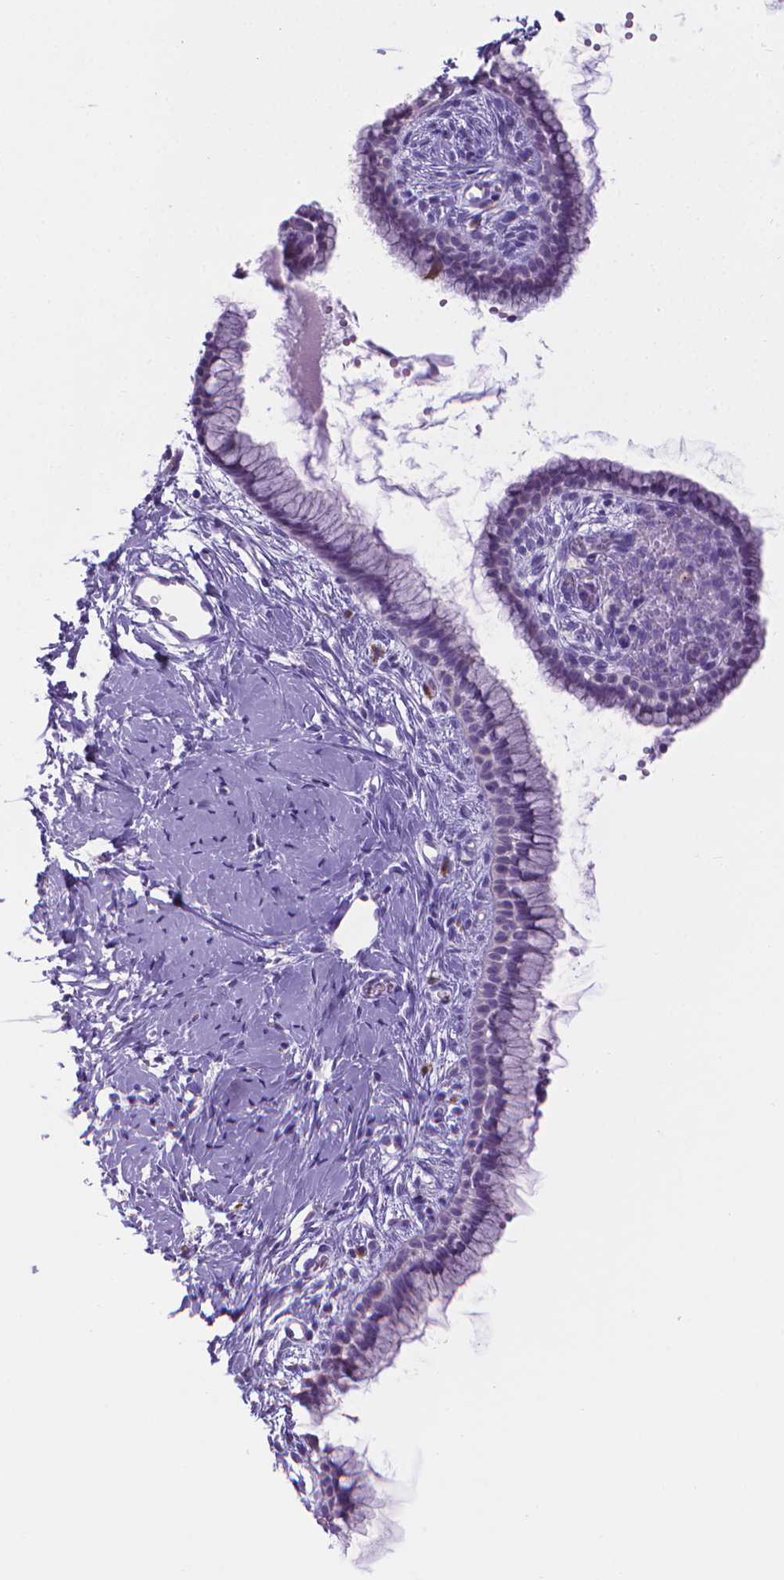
{"staining": {"intensity": "negative", "quantity": "none", "location": "none"}, "tissue": "cervix", "cell_type": "Glandular cells", "image_type": "normal", "snomed": [{"axis": "morphology", "description": "Normal tissue, NOS"}, {"axis": "topography", "description": "Cervix"}], "caption": "IHC photomicrograph of benign cervix stained for a protein (brown), which exhibits no expression in glandular cells.", "gene": "SPAG6", "patient": {"sex": "female", "age": 40}}